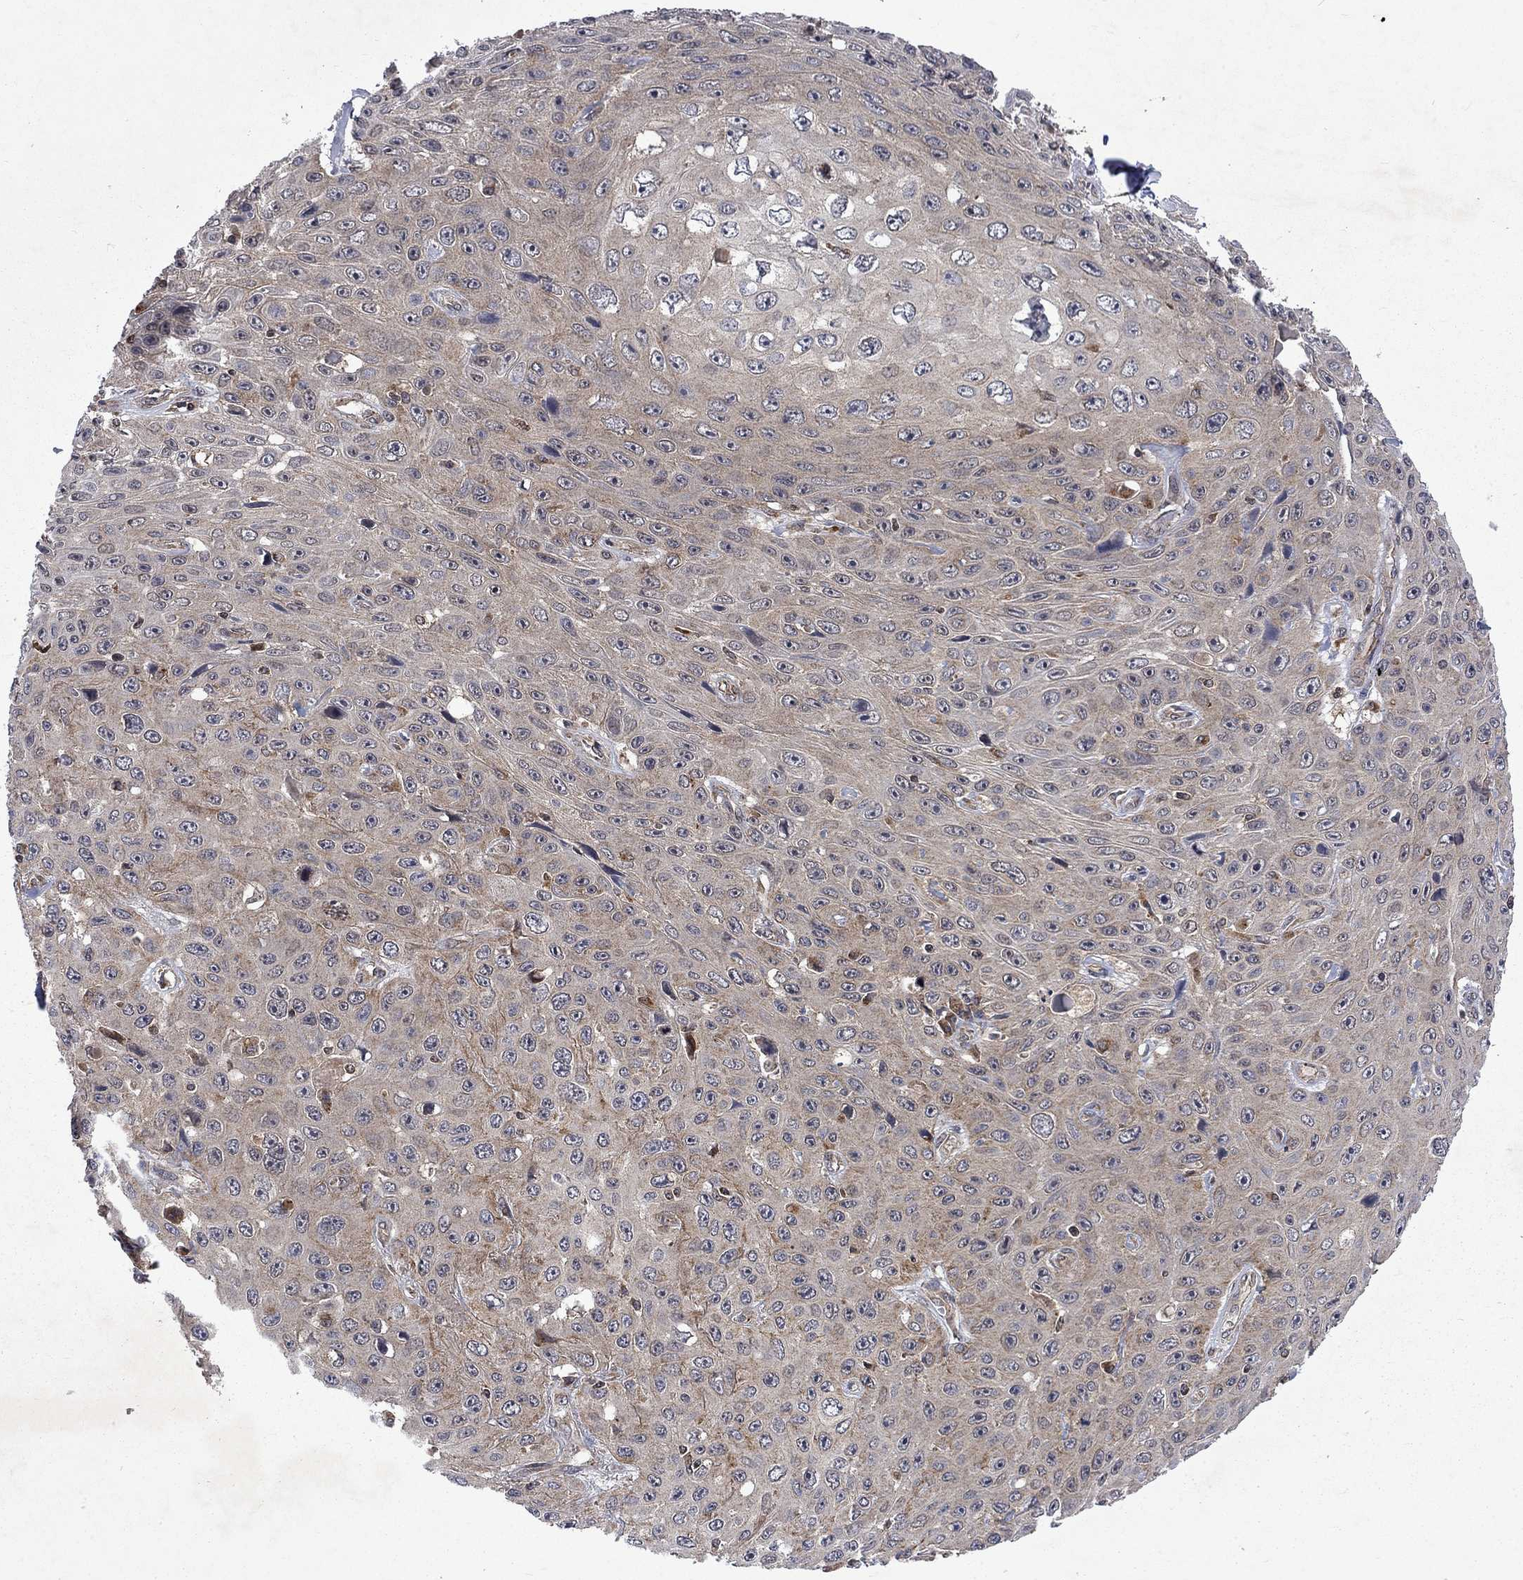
{"staining": {"intensity": "negative", "quantity": "none", "location": "none"}, "tissue": "skin cancer", "cell_type": "Tumor cells", "image_type": "cancer", "snomed": [{"axis": "morphology", "description": "Squamous cell carcinoma, NOS"}, {"axis": "topography", "description": "Skin"}], "caption": "A histopathology image of skin cancer (squamous cell carcinoma) stained for a protein shows no brown staining in tumor cells.", "gene": "TMEM33", "patient": {"sex": "male", "age": 82}}